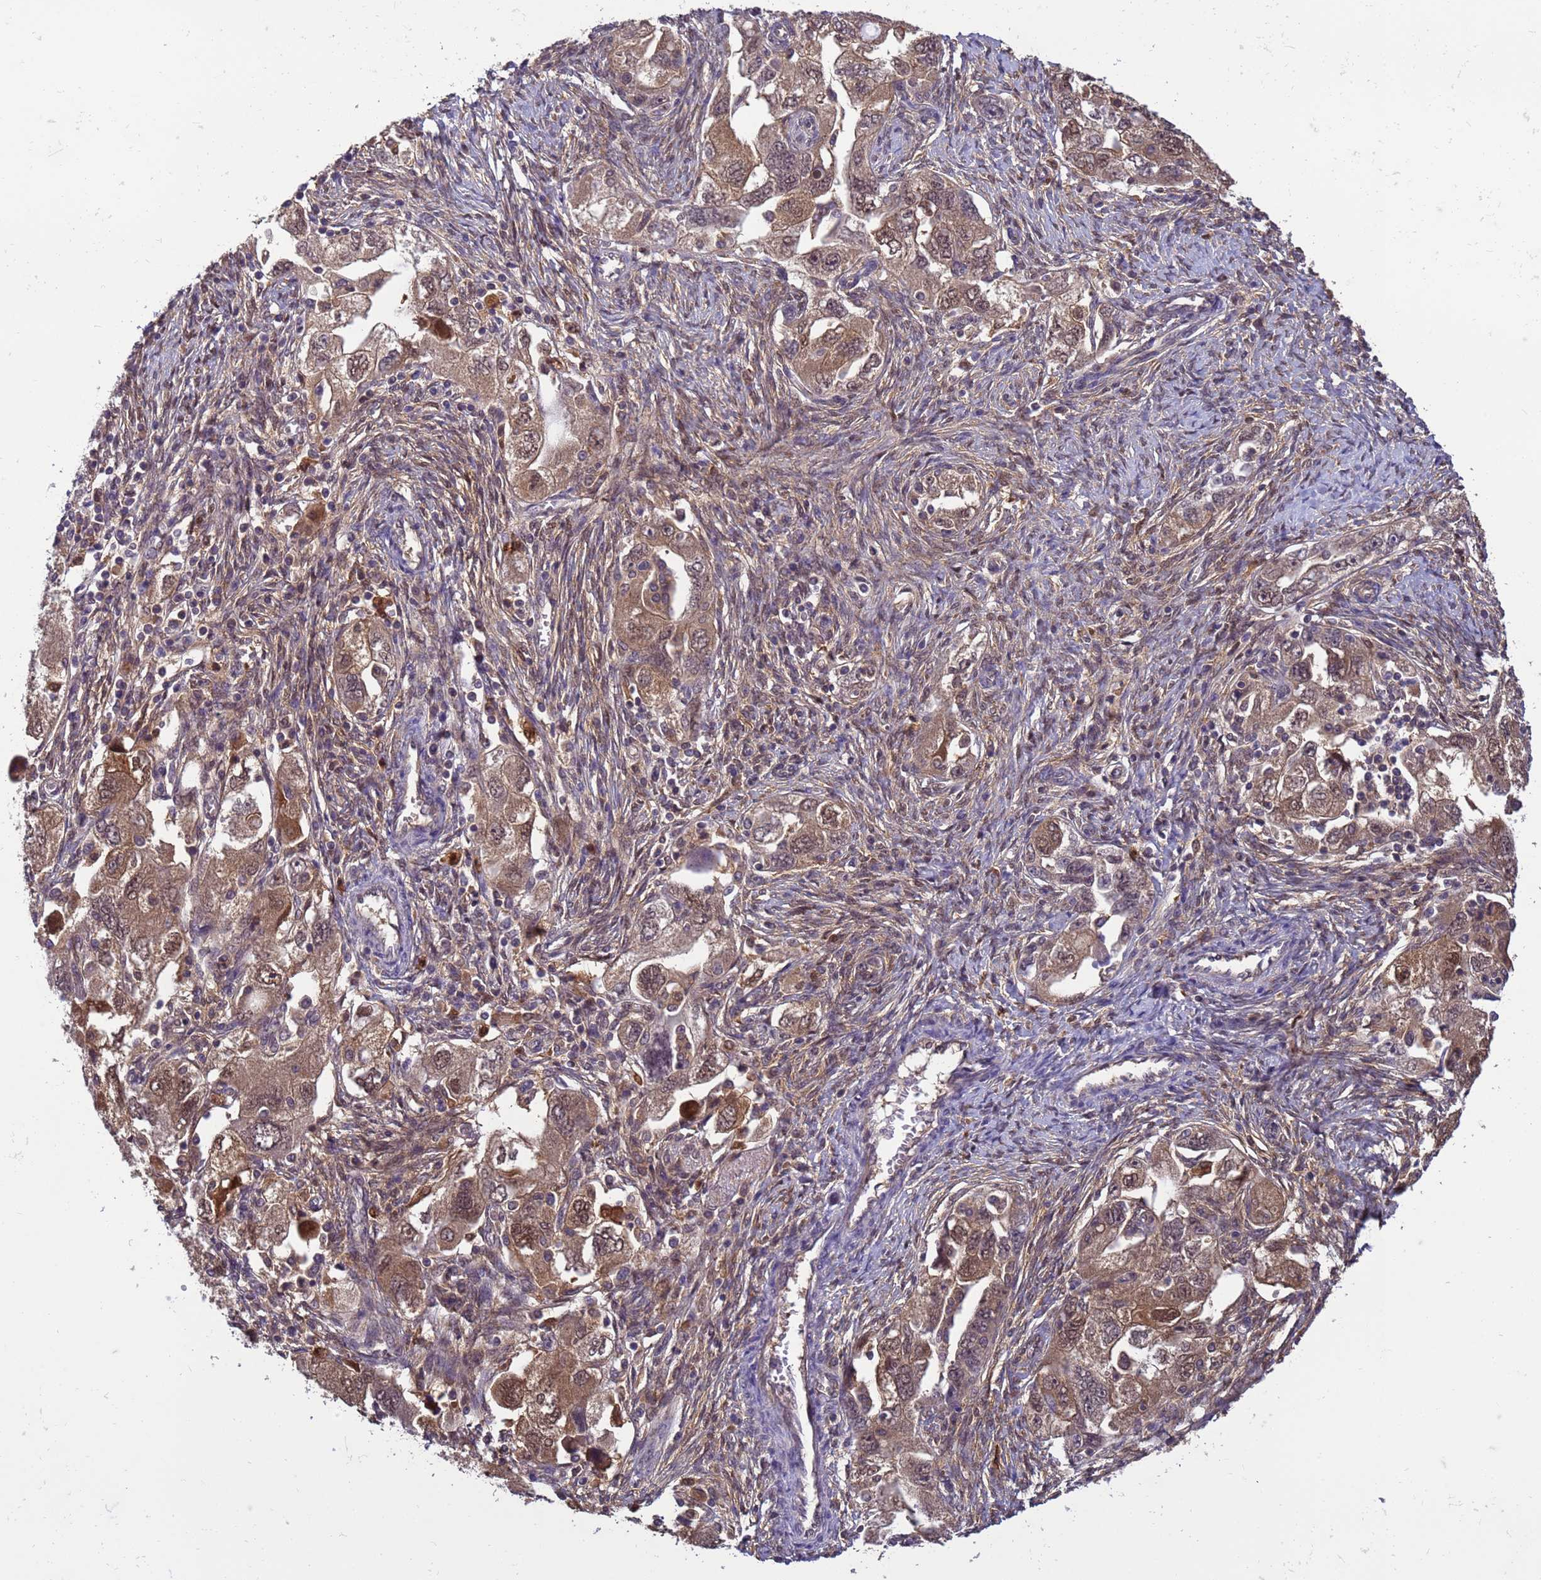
{"staining": {"intensity": "moderate", "quantity": ">75%", "location": "cytoplasmic/membranous,nuclear"}, "tissue": "ovarian cancer", "cell_type": "Tumor cells", "image_type": "cancer", "snomed": [{"axis": "morphology", "description": "Carcinoma, NOS"}, {"axis": "morphology", "description": "Cystadenocarcinoma, serous, NOS"}, {"axis": "topography", "description": "Ovary"}], "caption": "High-power microscopy captured an IHC image of ovarian cancer, revealing moderate cytoplasmic/membranous and nuclear staining in approximately >75% of tumor cells. The protein is shown in brown color, while the nuclei are stained blue.", "gene": "NPEPPS", "patient": {"sex": "female", "age": 69}}